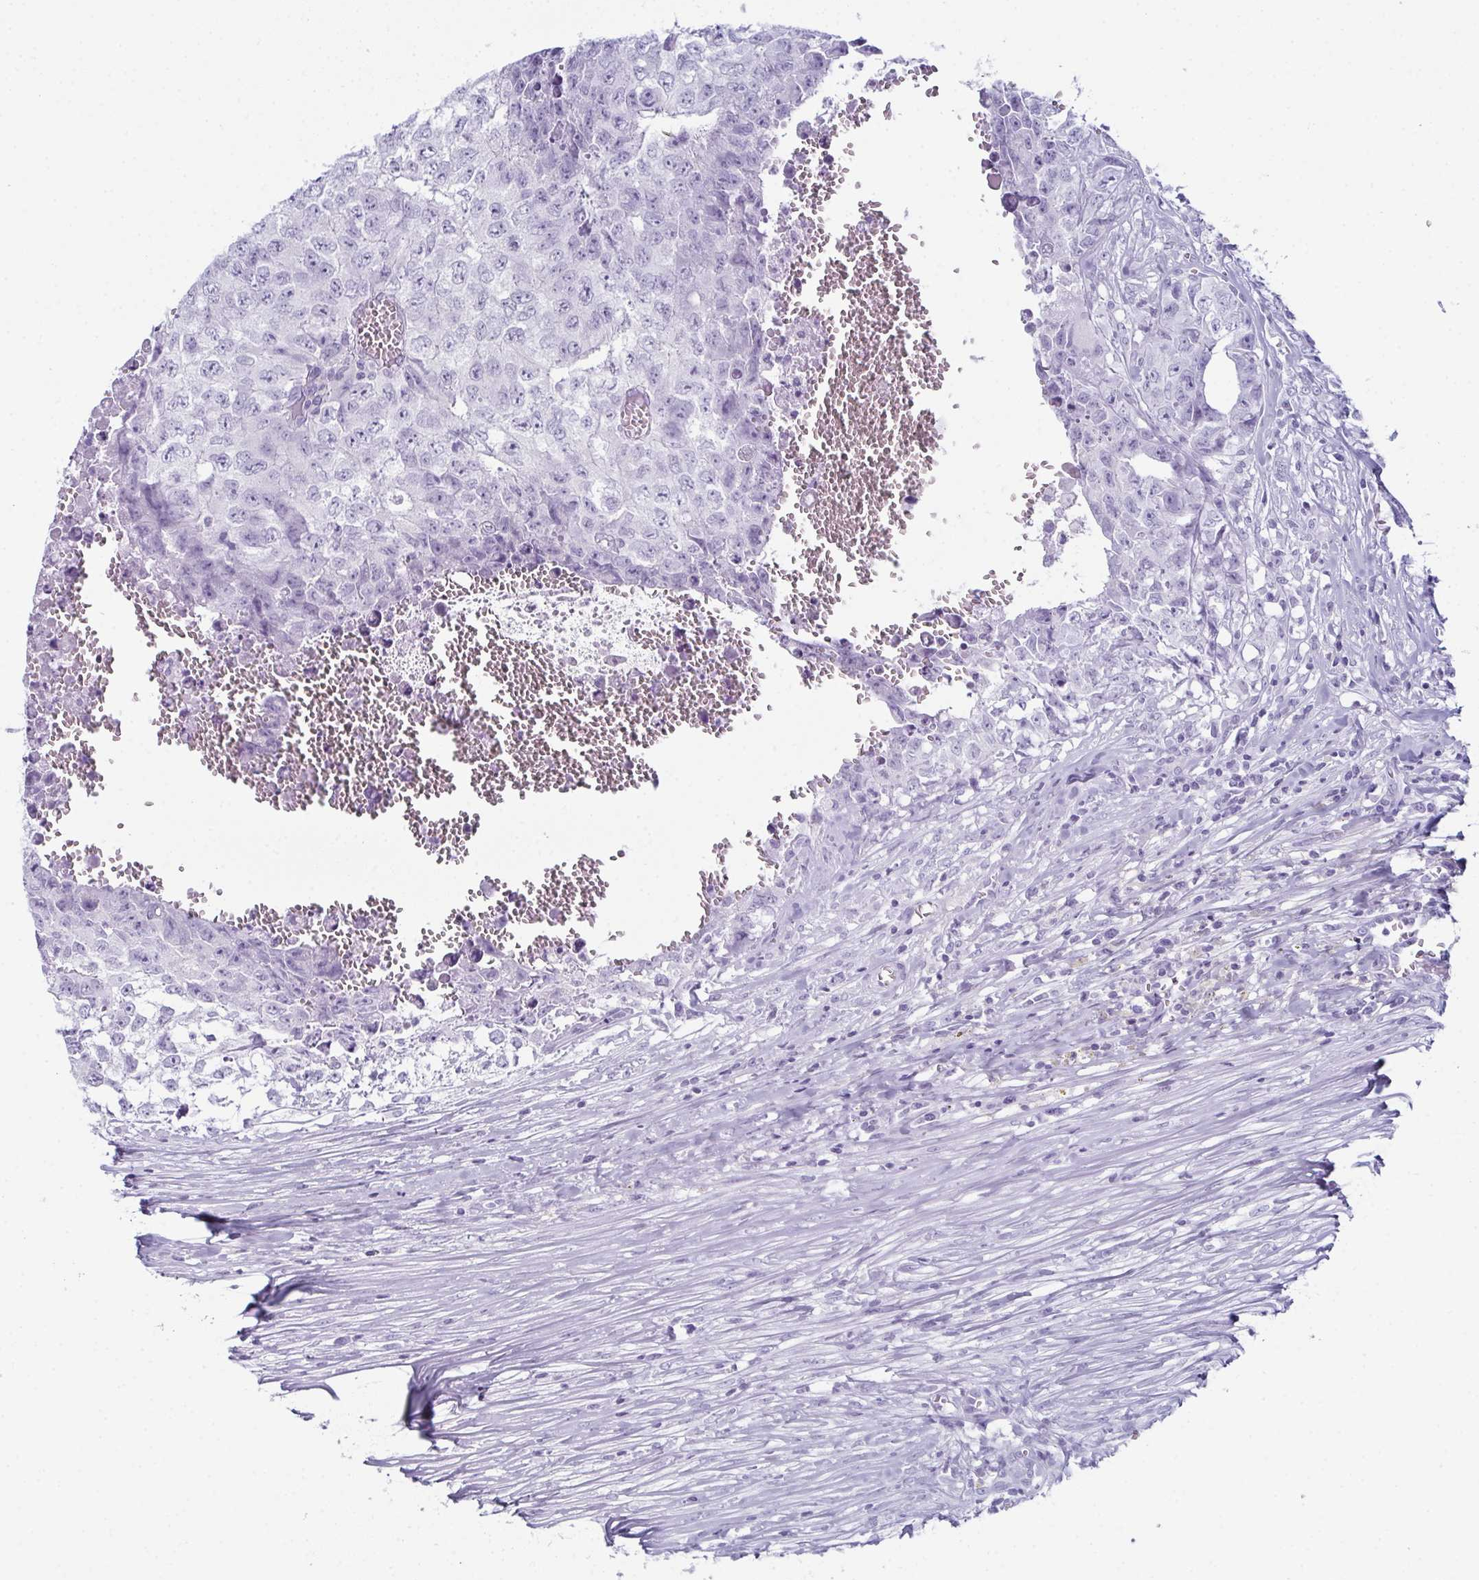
{"staining": {"intensity": "negative", "quantity": "none", "location": "none"}, "tissue": "testis cancer", "cell_type": "Tumor cells", "image_type": "cancer", "snomed": [{"axis": "morphology", "description": "Carcinoma, Embryonal, NOS"}, {"axis": "morphology", "description": "Teratoma, malignant, NOS"}, {"axis": "topography", "description": "Testis"}], "caption": "A photomicrograph of testis cancer (embryonal carcinoma) stained for a protein demonstrates no brown staining in tumor cells. The staining is performed using DAB (3,3'-diaminobenzidine) brown chromogen with nuclei counter-stained in using hematoxylin.", "gene": "ENKUR", "patient": {"sex": "male", "age": 24}}